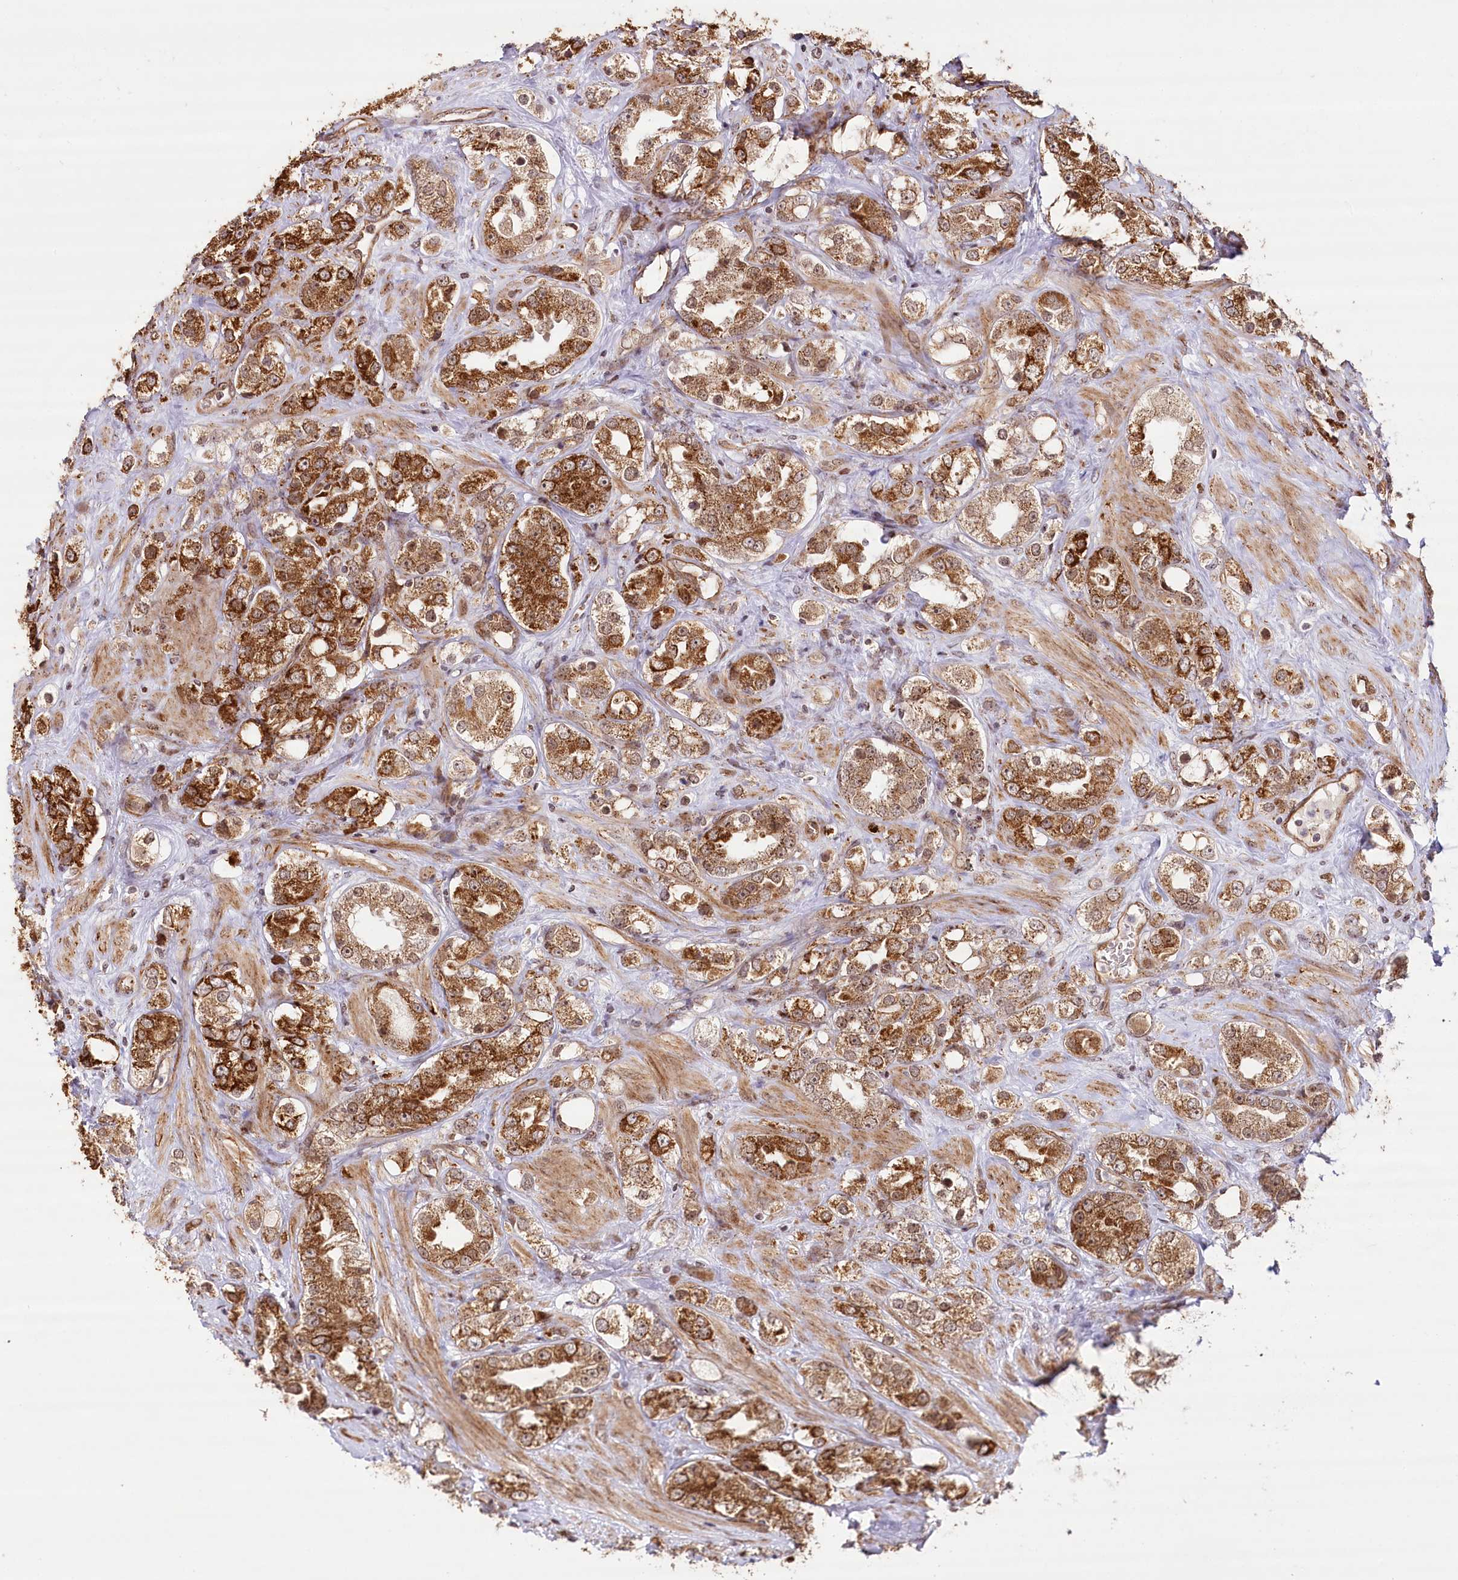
{"staining": {"intensity": "strong", "quantity": ">75%", "location": "cytoplasmic/membranous"}, "tissue": "prostate cancer", "cell_type": "Tumor cells", "image_type": "cancer", "snomed": [{"axis": "morphology", "description": "Adenocarcinoma, NOS"}, {"axis": "topography", "description": "Prostate"}], "caption": "Protein positivity by immunohistochemistry exhibits strong cytoplasmic/membranous staining in about >75% of tumor cells in prostate adenocarcinoma. The staining is performed using DAB (3,3'-diaminobenzidine) brown chromogen to label protein expression. The nuclei are counter-stained blue using hematoxylin.", "gene": "COPG1", "patient": {"sex": "male", "age": 79}}